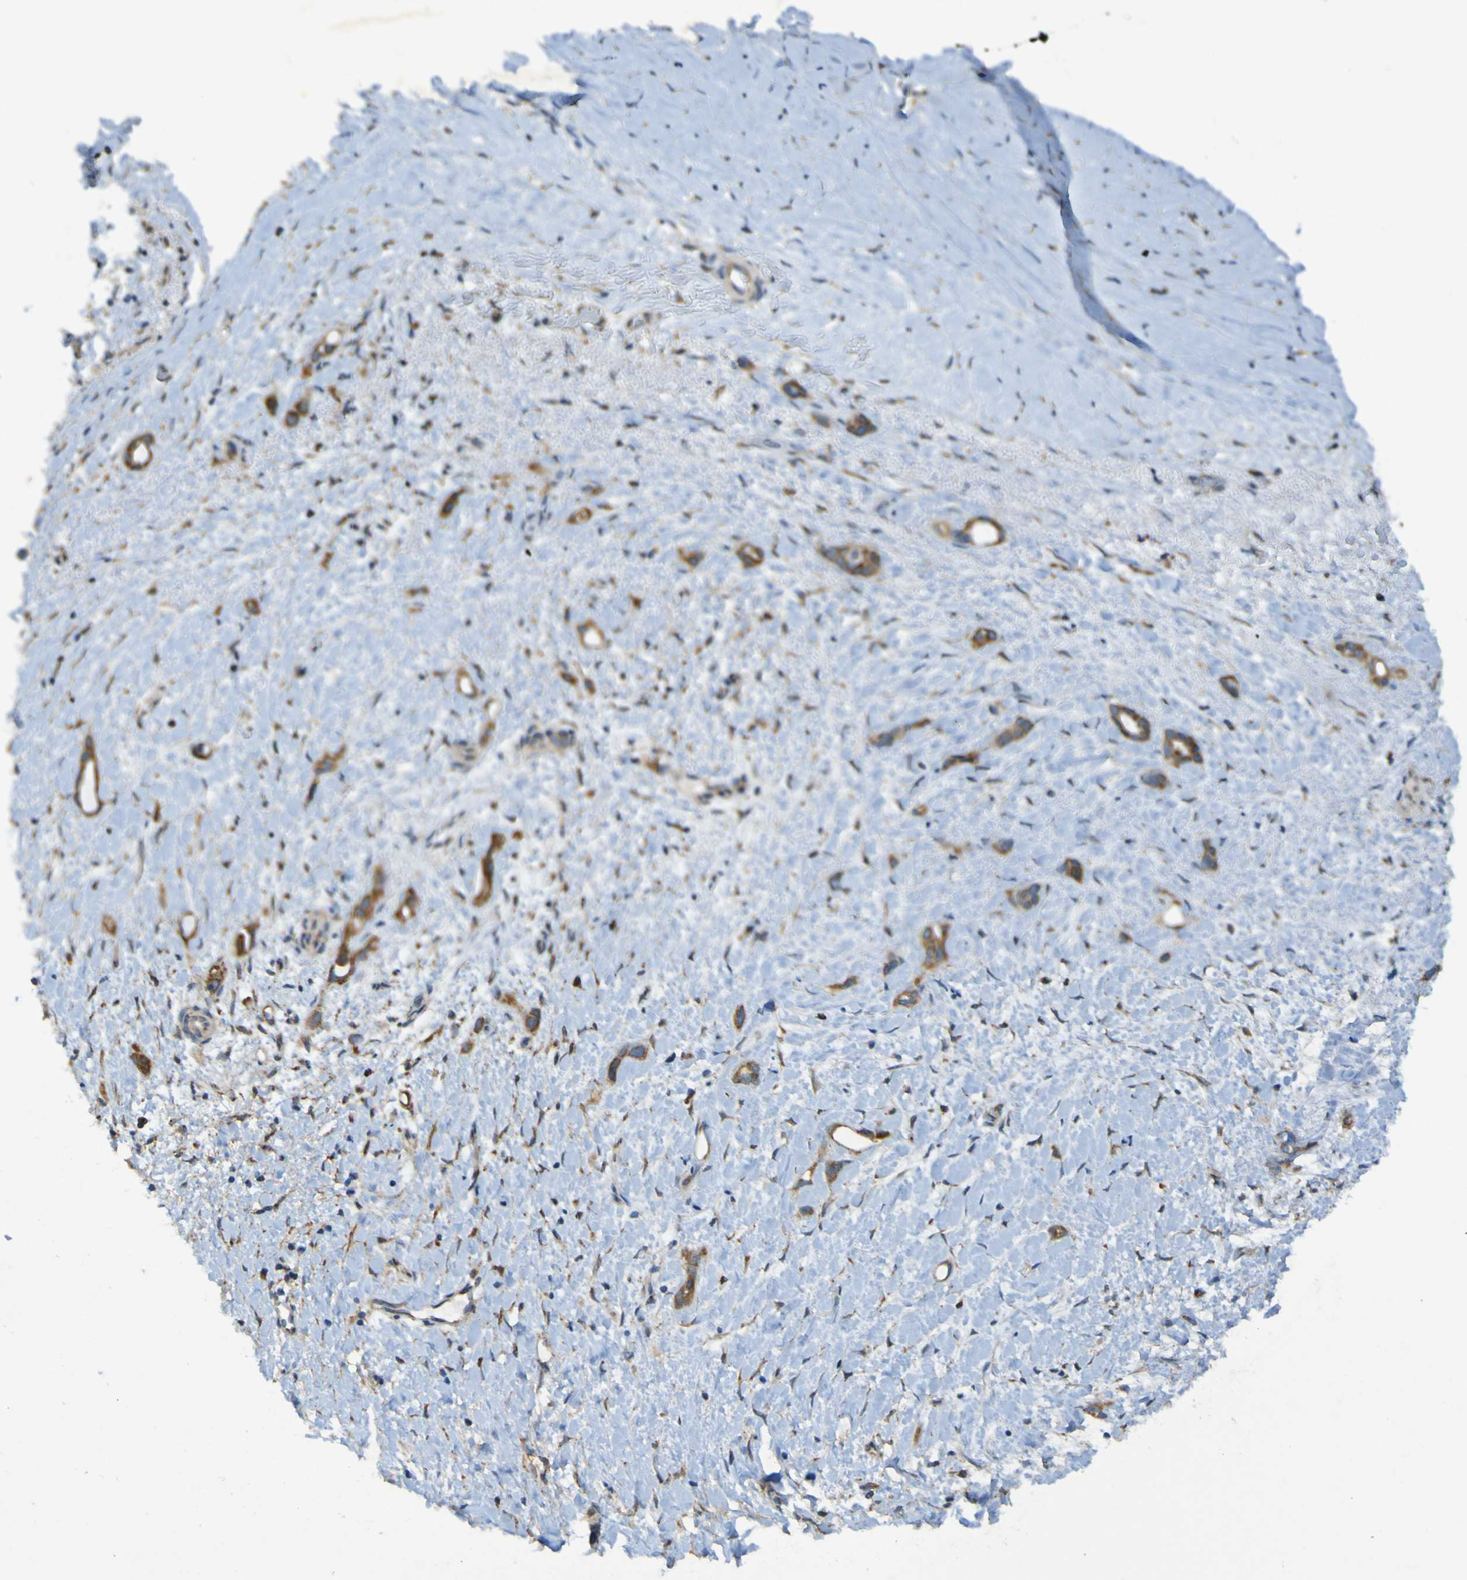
{"staining": {"intensity": "moderate", "quantity": ">75%", "location": "cytoplasmic/membranous"}, "tissue": "liver cancer", "cell_type": "Tumor cells", "image_type": "cancer", "snomed": [{"axis": "morphology", "description": "Cholangiocarcinoma"}, {"axis": "topography", "description": "Liver"}], "caption": "Protein expression analysis of liver cancer (cholangiocarcinoma) demonstrates moderate cytoplasmic/membranous positivity in about >75% of tumor cells.", "gene": "CCDC51", "patient": {"sex": "female", "age": 65}}